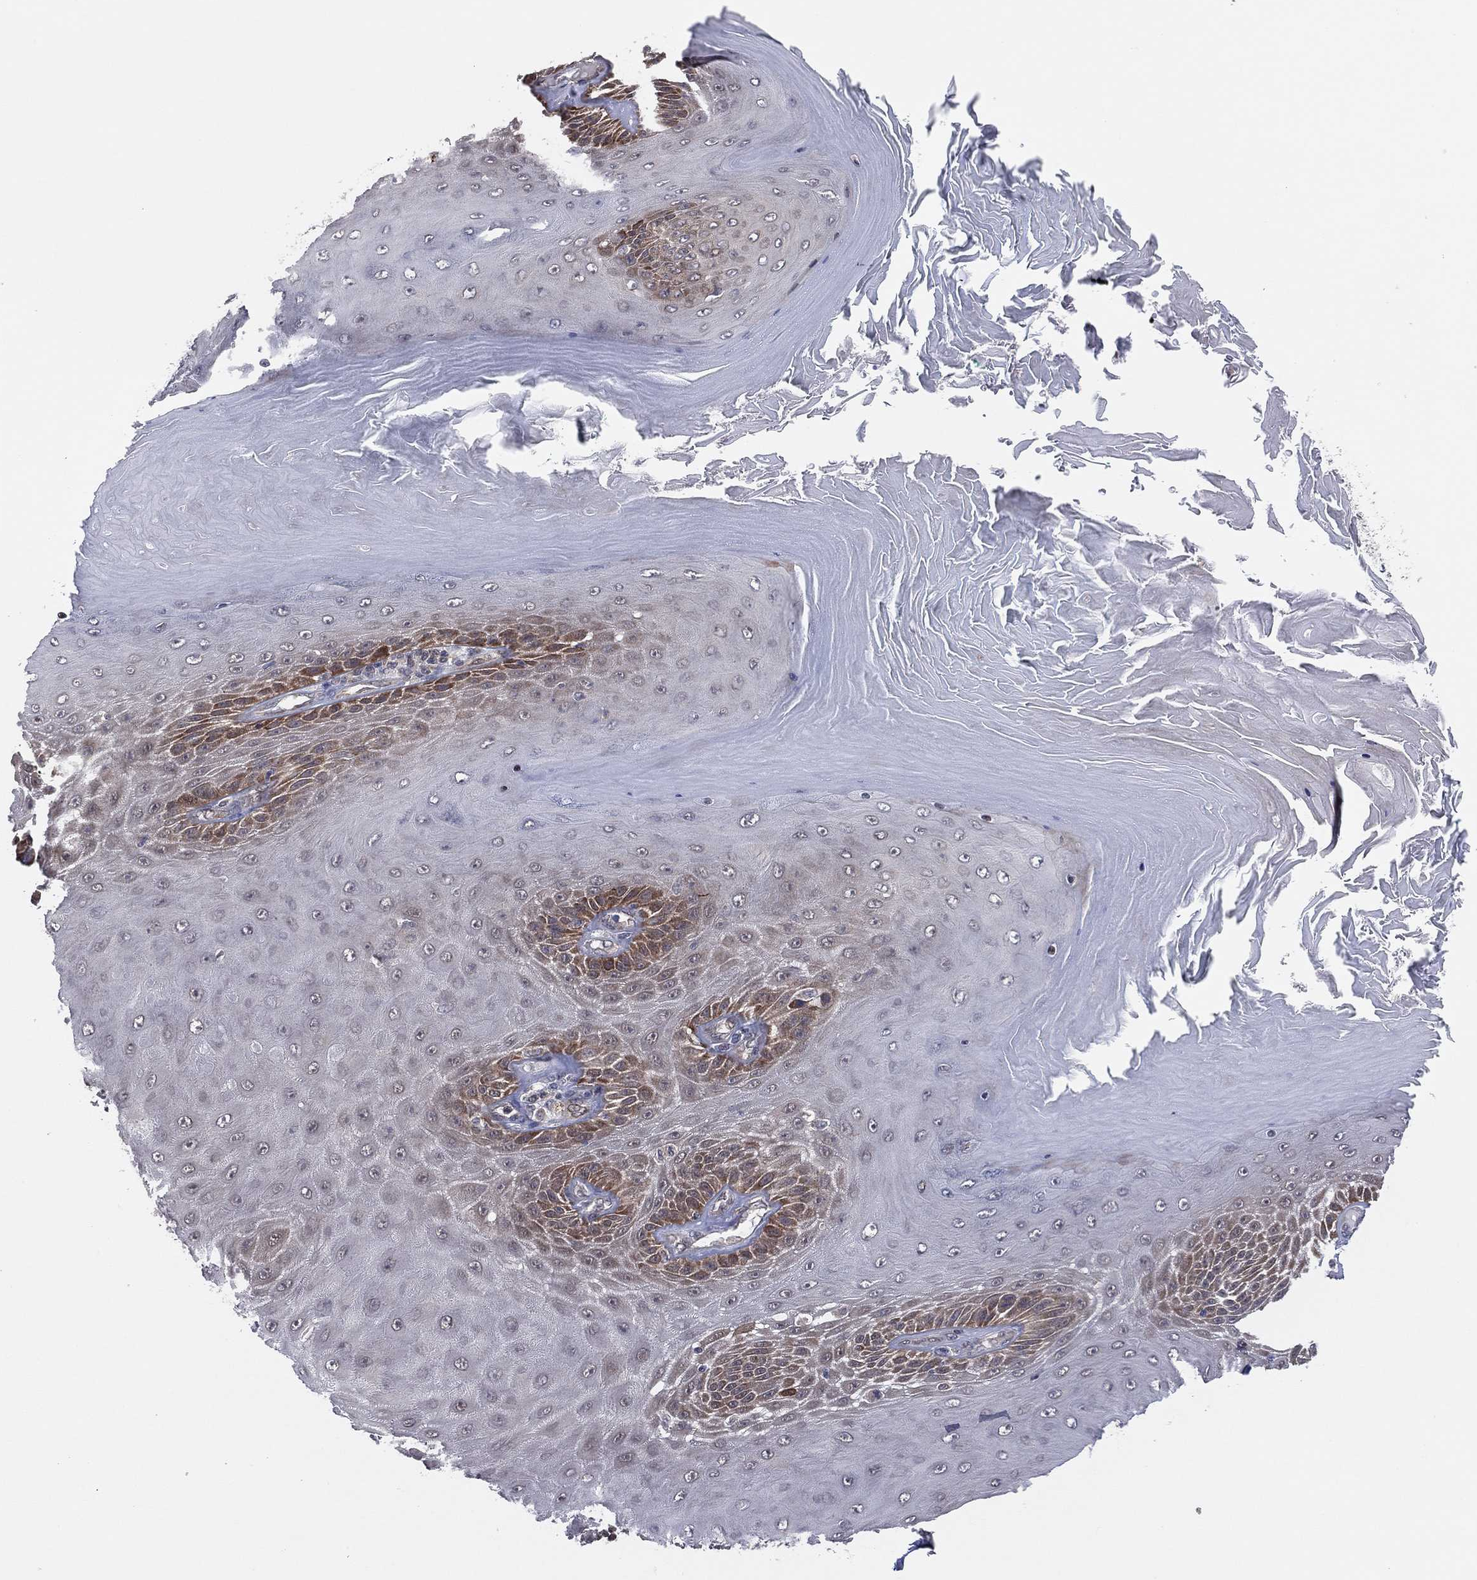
{"staining": {"intensity": "strong", "quantity": "<25%", "location": "cytoplasmic/membranous"}, "tissue": "skin cancer", "cell_type": "Tumor cells", "image_type": "cancer", "snomed": [{"axis": "morphology", "description": "Squamous cell carcinoma, NOS"}, {"axis": "topography", "description": "Skin"}], "caption": "Skin cancer stained with immunohistochemistry reveals strong cytoplasmic/membranous positivity in about <25% of tumor cells. (IHC, brightfield microscopy, high magnification).", "gene": "SNCG", "patient": {"sex": "male", "age": 62}}